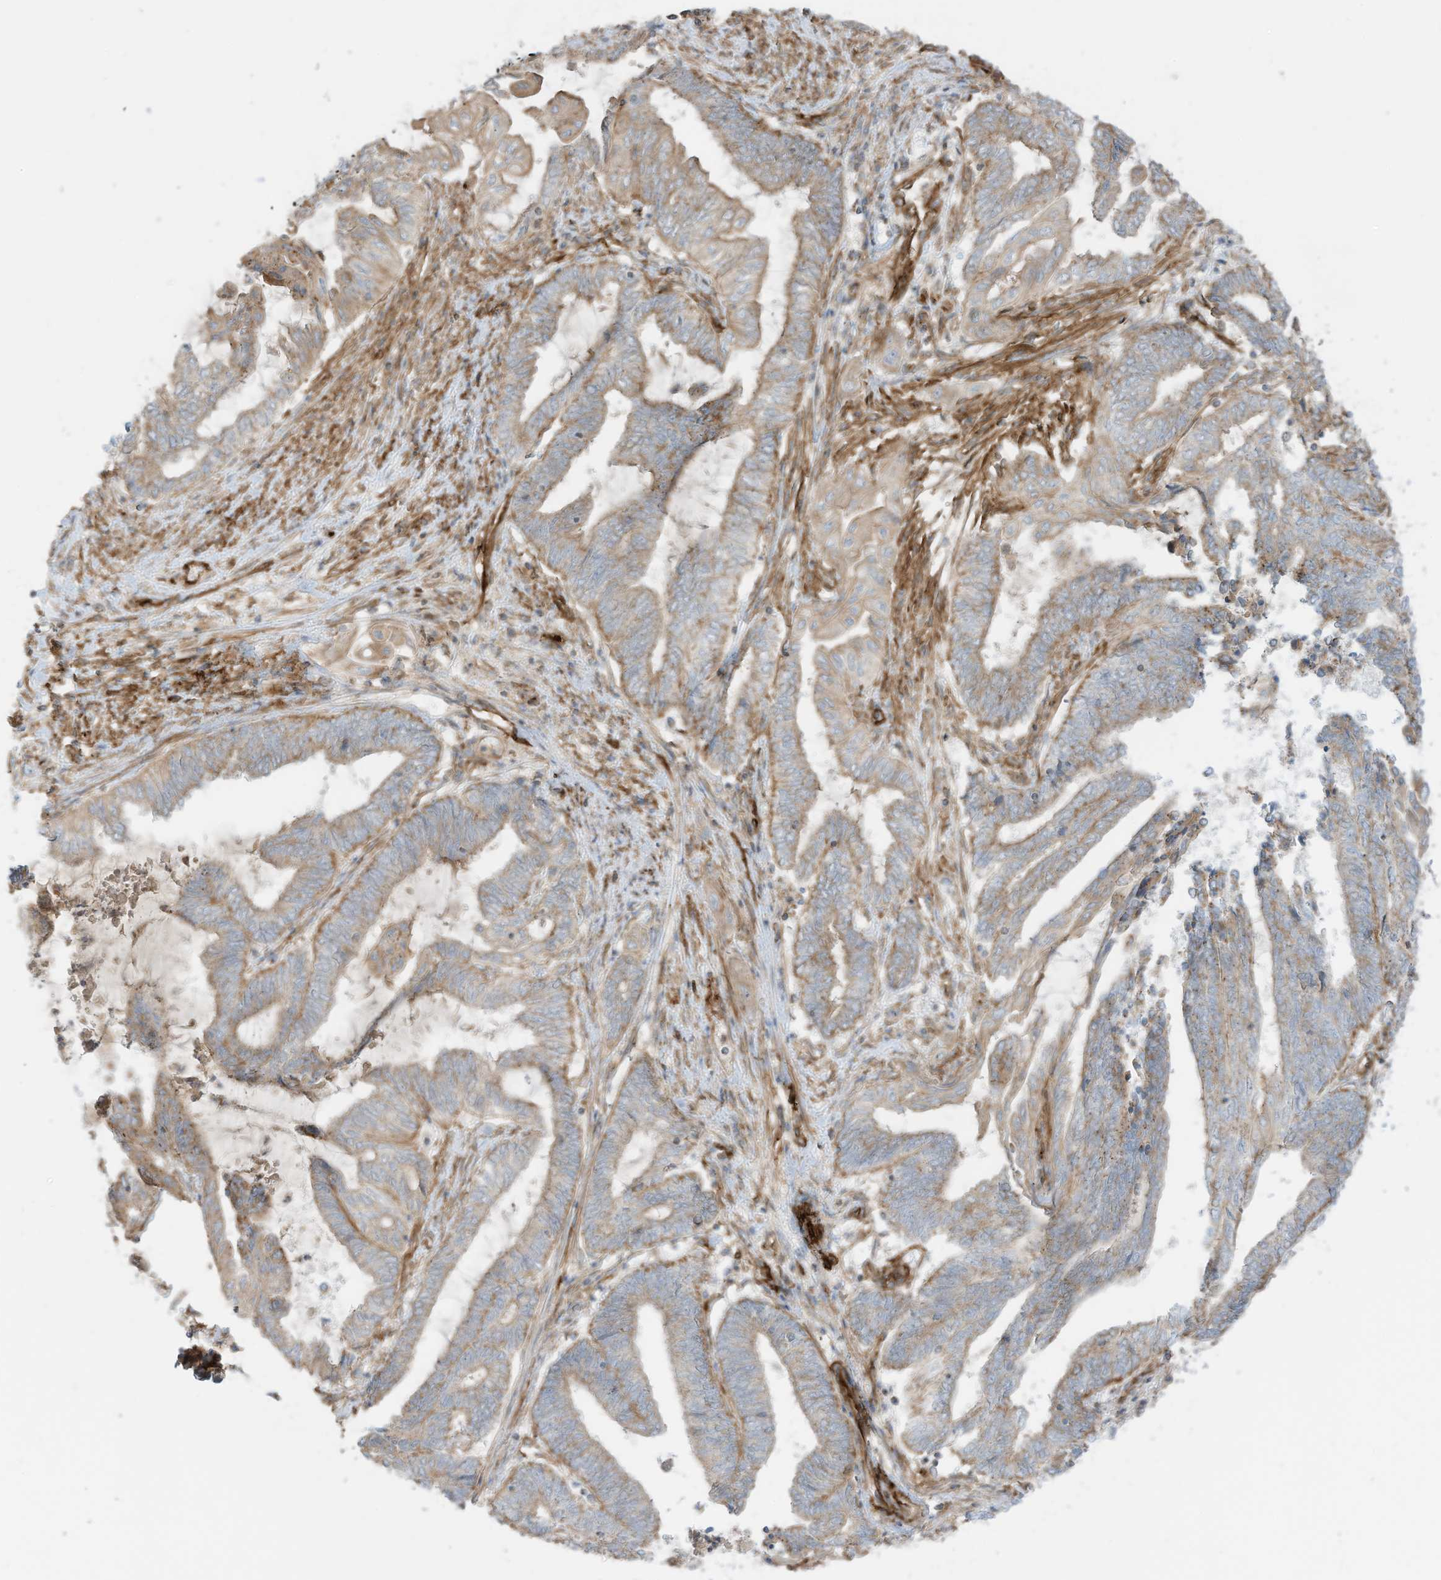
{"staining": {"intensity": "weak", "quantity": ">75%", "location": "cytoplasmic/membranous"}, "tissue": "endometrial cancer", "cell_type": "Tumor cells", "image_type": "cancer", "snomed": [{"axis": "morphology", "description": "Adenocarcinoma, NOS"}, {"axis": "topography", "description": "Uterus"}, {"axis": "topography", "description": "Endometrium"}], "caption": "The histopathology image shows a brown stain indicating the presence of a protein in the cytoplasmic/membranous of tumor cells in endometrial cancer (adenocarcinoma). The staining is performed using DAB (3,3'-diaminobenzidine) brown chromogen to label protein expression. The nuclei are counter-stained blue using hematoxylin.", "gene": "ABCB7", "patient": {"sex": "female", "age": 70}}